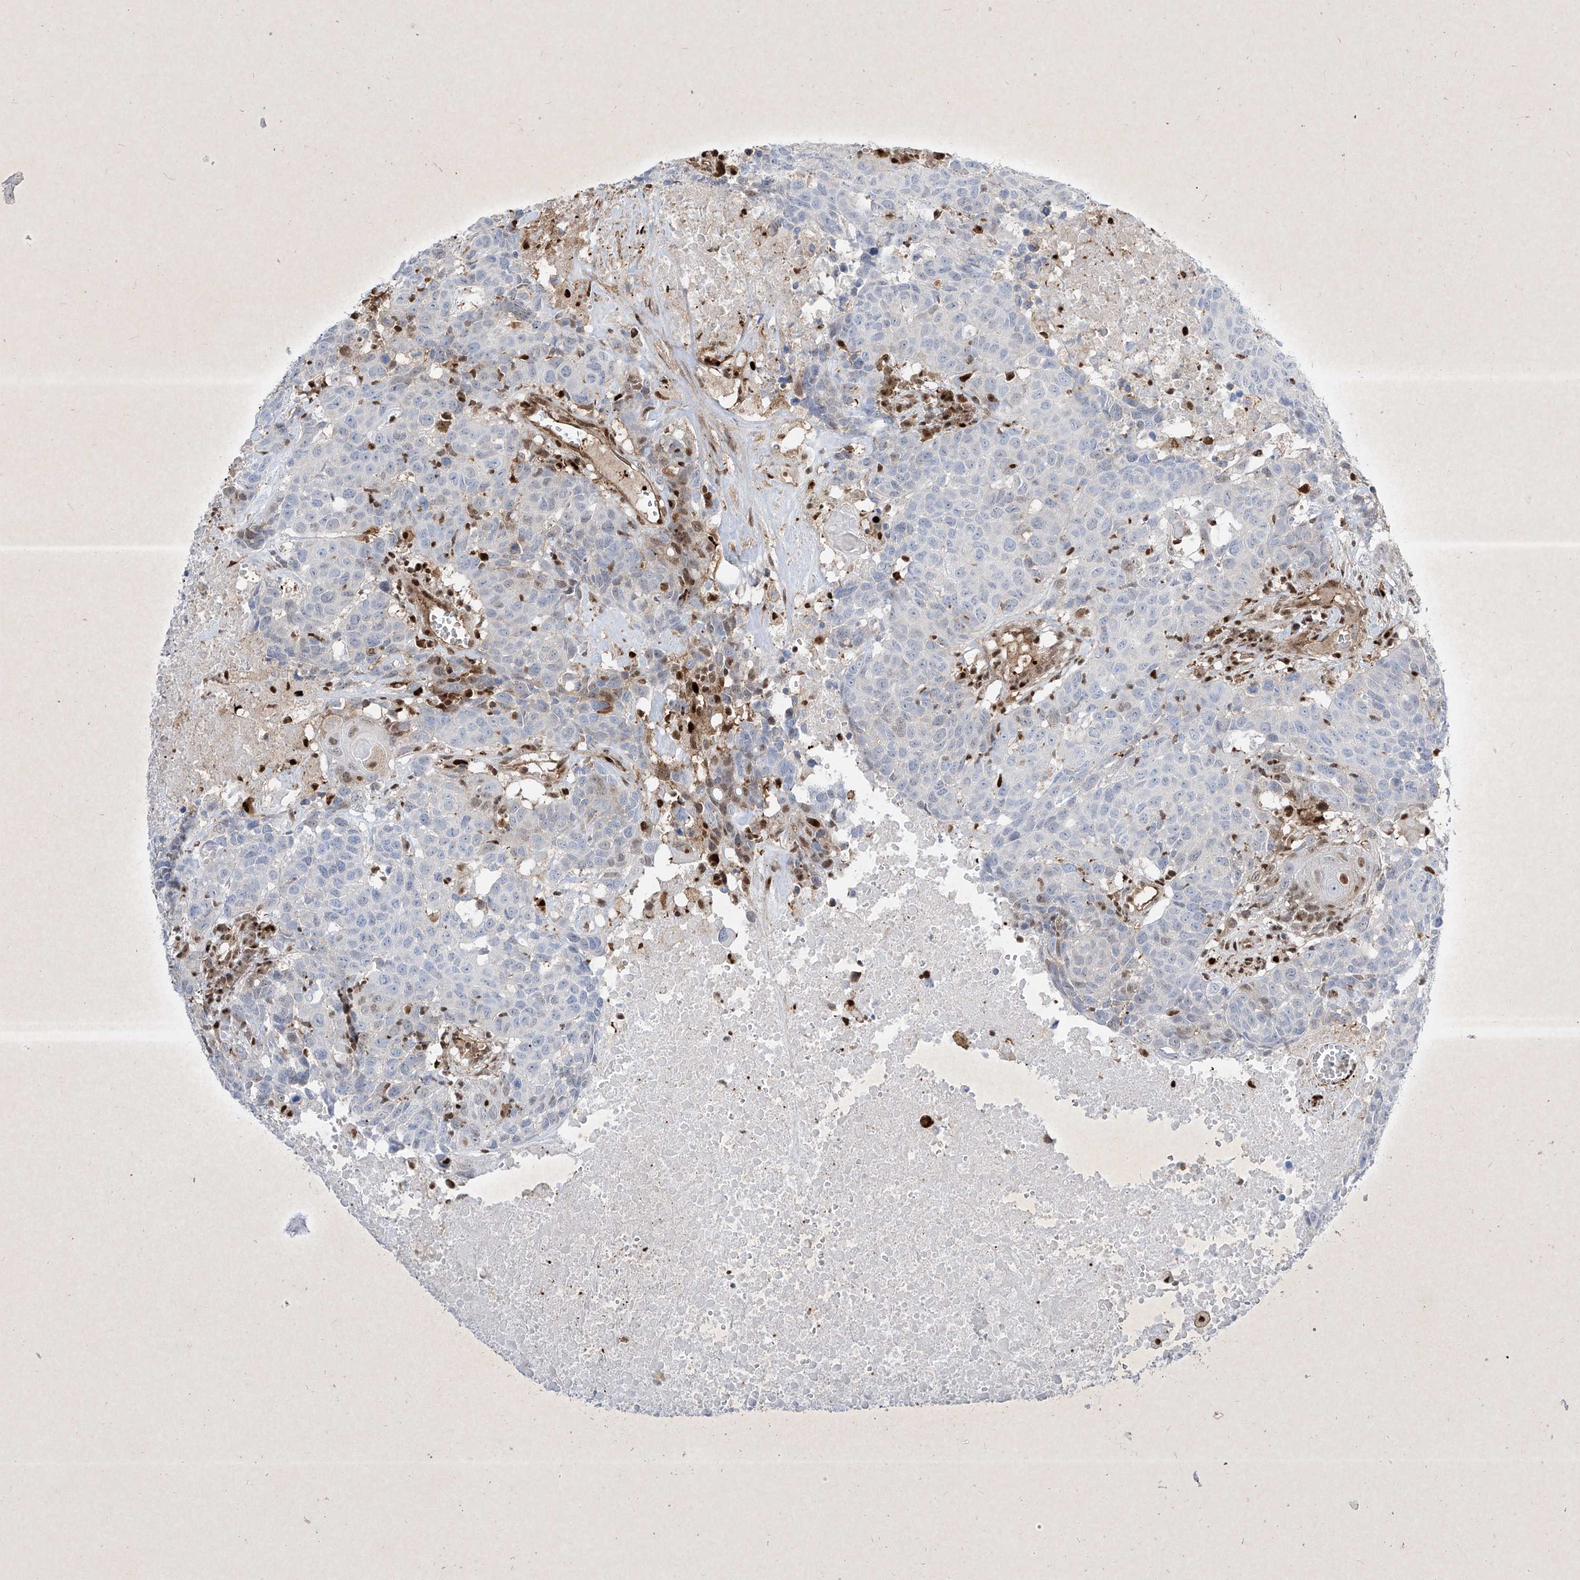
{"staining": {"intensity": "weak", "quantity": "<25%", "location": "cytoplasmic/membranous,nuclear"}, "tissue": "head and neck cancer", "cell_type": "Tumor cells", "image_type": "cancer", "snomed": [{"axis": "morphology", "description": "Squamous cell carcinoma, NOS"}, {"axis": "topography", "description": "Head-Neck"}], "caption": "Head and neck cancer (squamous cell carcinoma) was stained to show a protein in brown. There is no significant expression in tumor cells.", "gene": "PSMB10", "patient": {"sex": "male", "age": 66}}